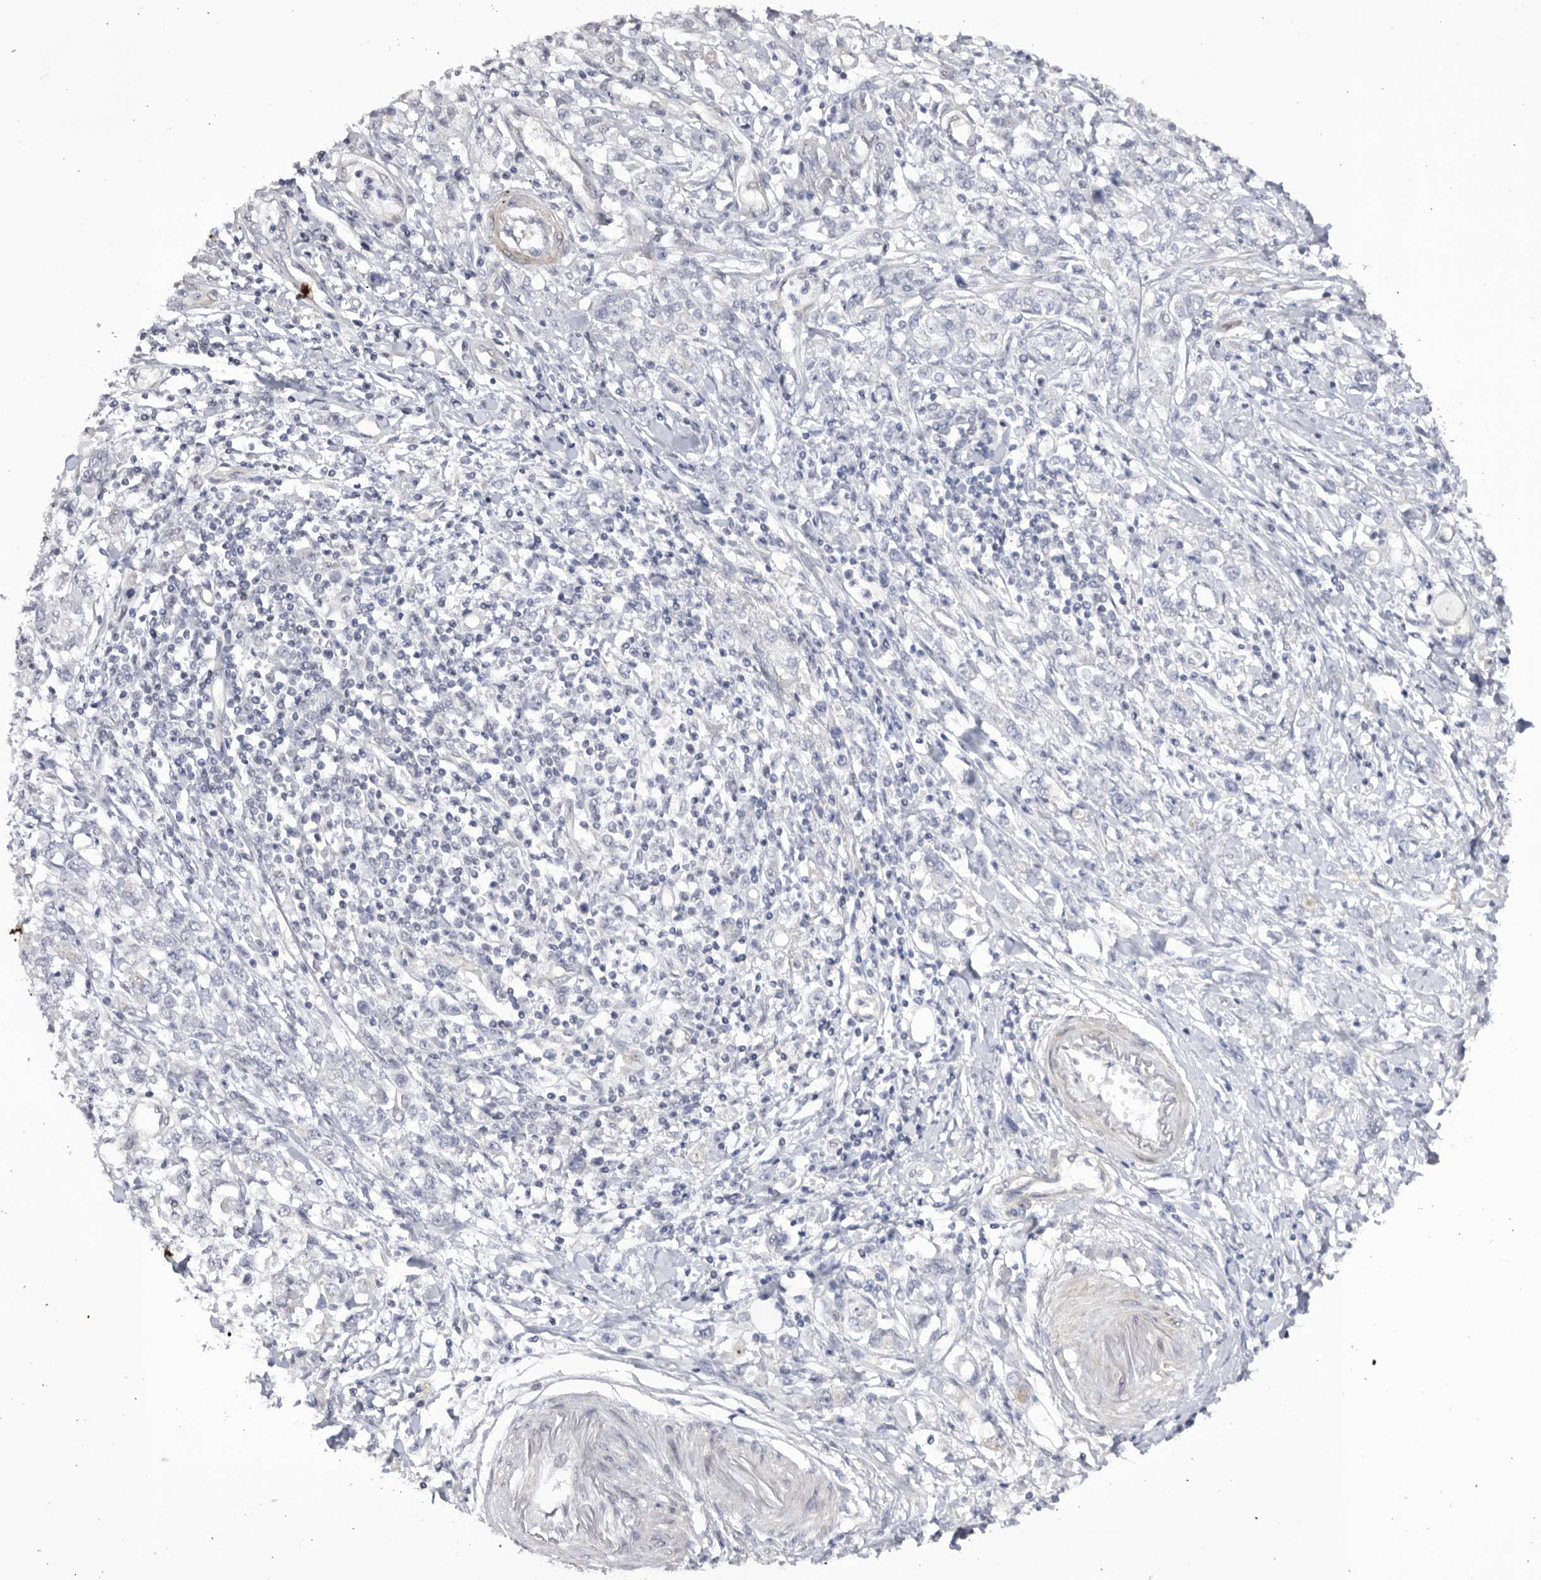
{"staining": {"intensity": "negative", "quantity": "none", "location": "none"}, "tissue": "stomach cancer", "cell_type": "Tumor cells", "image_type": "cancer", "snomed": [{"axis": "morphology", "description": "Adenocarcinoma, NOS"}, {"axis": "topography", "description": "Stomach"}], "caption": "A micrograph of stomach cancer stained for a protein demonstrates no brown staining in tumor cells.", "gene": "CNBD1", "patient": {"sex": "female", "age": 76}}